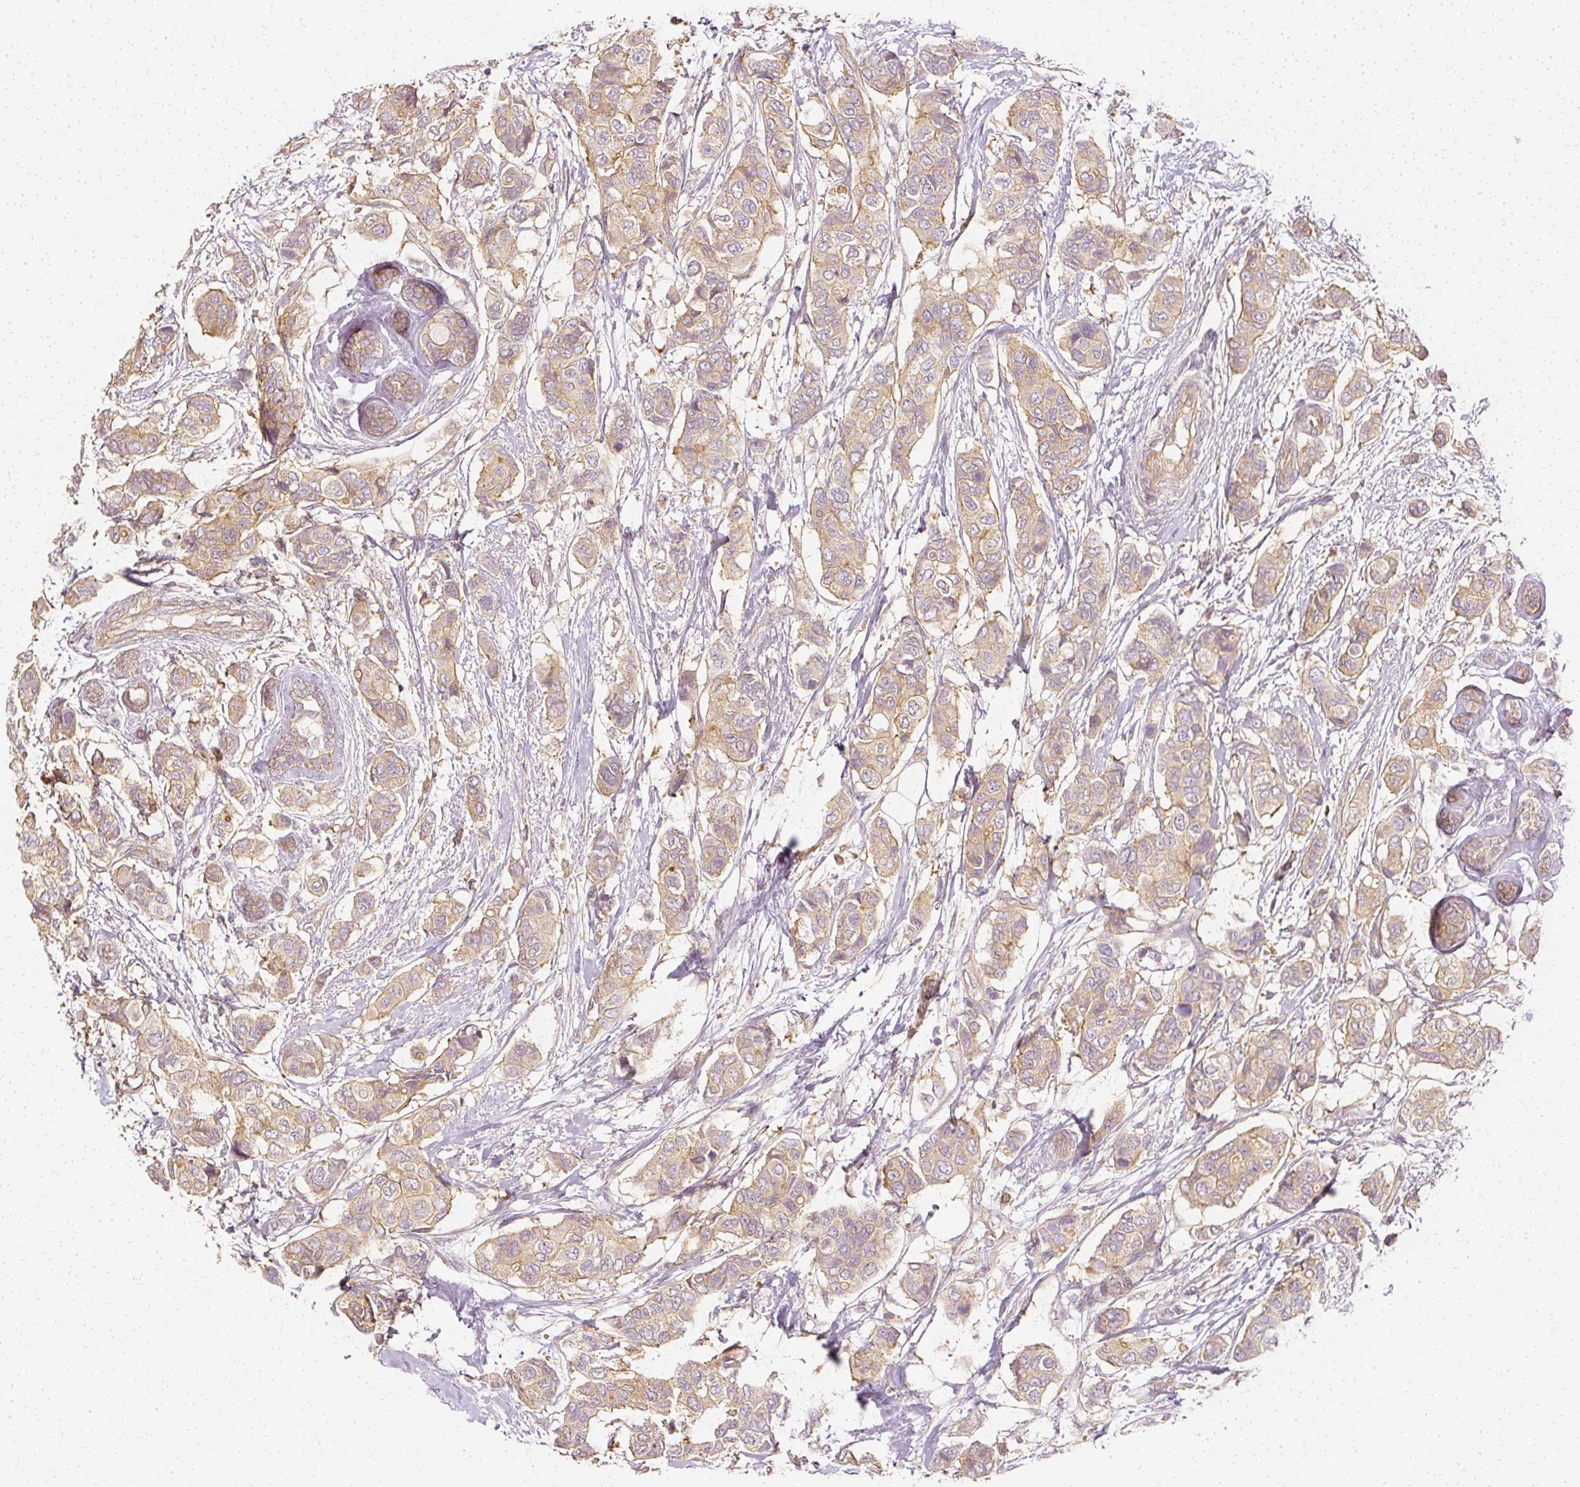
{"staining": {"intensity": "weak", "quantity": ">75%", "location": "cytoplasmic/membranous"}, "tissue": "breast cancer", "cell_type": "Tumor cells", "image_type": "cancer", "snomed": [{"axis": "morphology", "description": "Lobular carcinoma"}, {"axis": "topography", "description": "Breast"}], "caption": "This image demonstrates IHC staining of breast cancer, with low weak cytoplasmic/membranous staining in approximately >75% of tumor cells.", "gene": "GNAQ", "patient": {"sex": "female", "age": 51}}